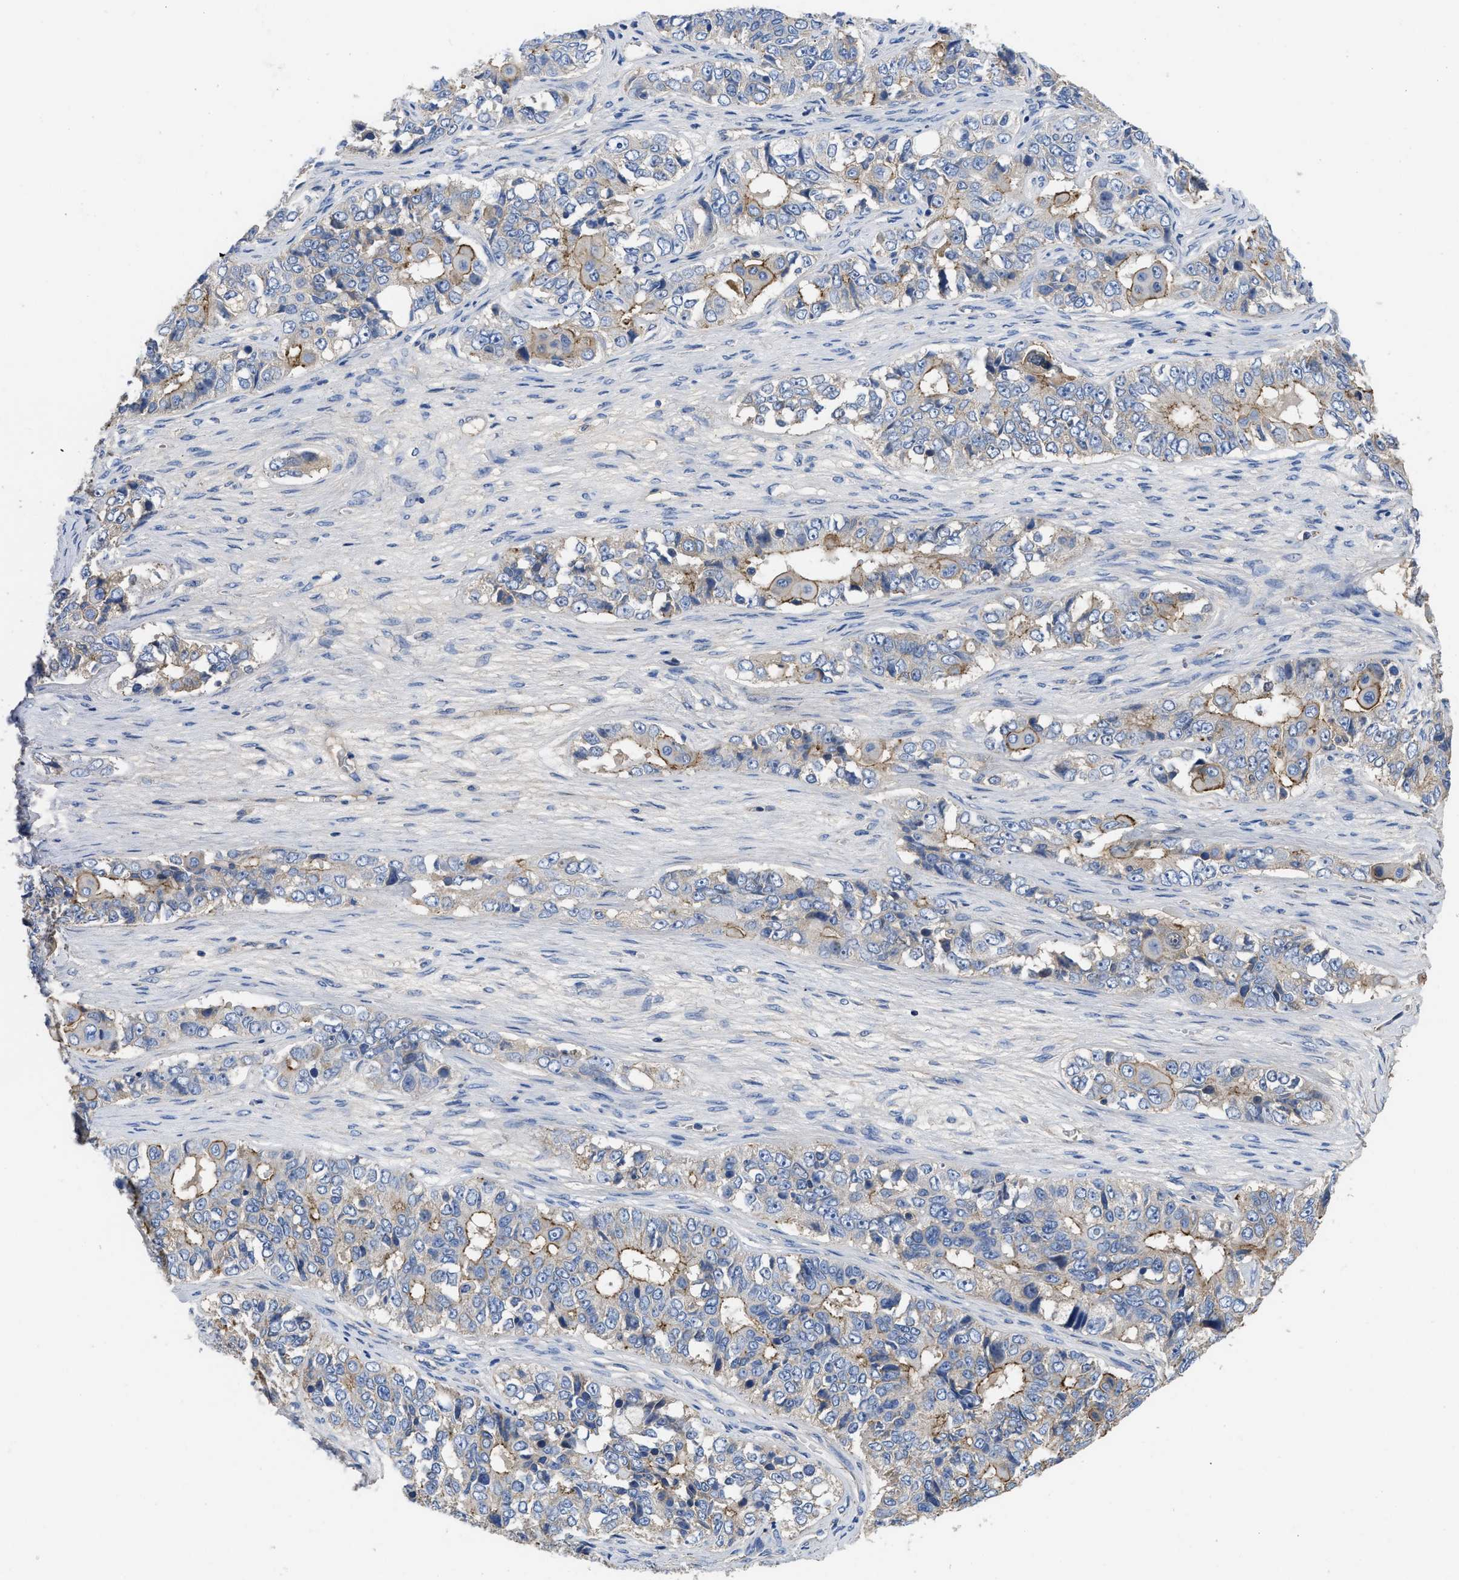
{"staining": {"intensity": "moderate", "quantity": "<25%", "location": "cytoplasmic/membranous"}, "tissue": "ovarian cancer", "cell_type": "Tumor cells", "image_type": "cancer", "snomed": [{"axis": "morphology", "description": "Carcinoma, endometroid"}, {"axis": "topography", "description": "Ovary"}], "caption": "Immunohistochemistry (IHC) image of human ovarian endometroid carcinoma stained for a protein (brown), which demonstrates low levels of moderate cytoplasmic/membranous positivity in about <25% of tumor cells.", "gene": "USP4", "patient": {"sex": "female", "age": 51}}